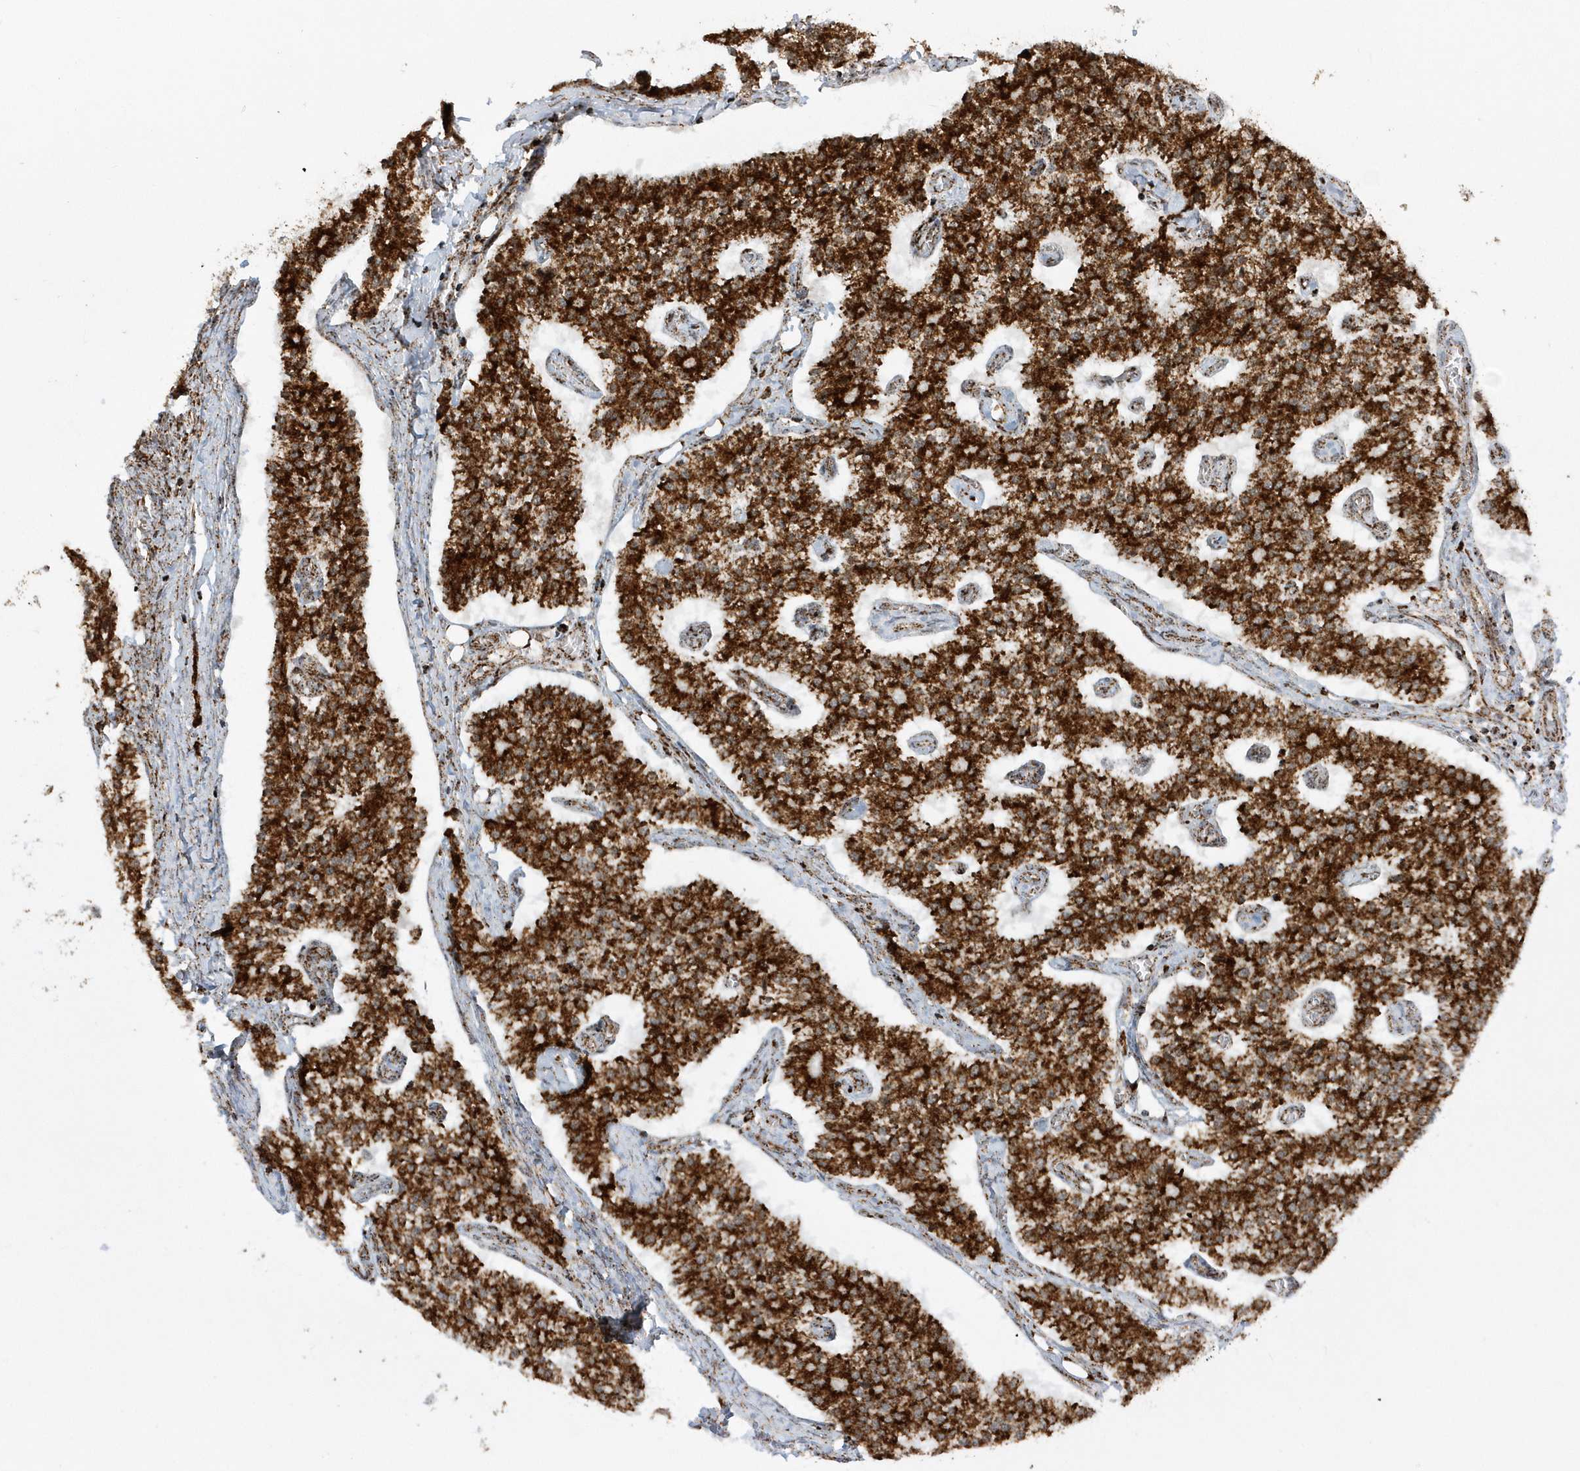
{"staining": {"intensity": "strong", "quantity": ">75%", "location": "cytoplasmic/membranous"}, "tissue": "carcinoid", "cell_type": "Tumor cells", "image_type": "cancer", "snomed": [{"axis": "morphology", "description": "Carcinoid, malignant, NOS"}, {"axis": "topography", "description": "Colon"}], "caption": "The immunohistochemical stain labels strong cytoplasmic/membranous expression in tumor cells of malignant carcinoid tissue. (Brightfield microscopy of DAB IHC at high magnification).", "gene": "CRY2", "patient": {"sex": "female", "age": 52}}